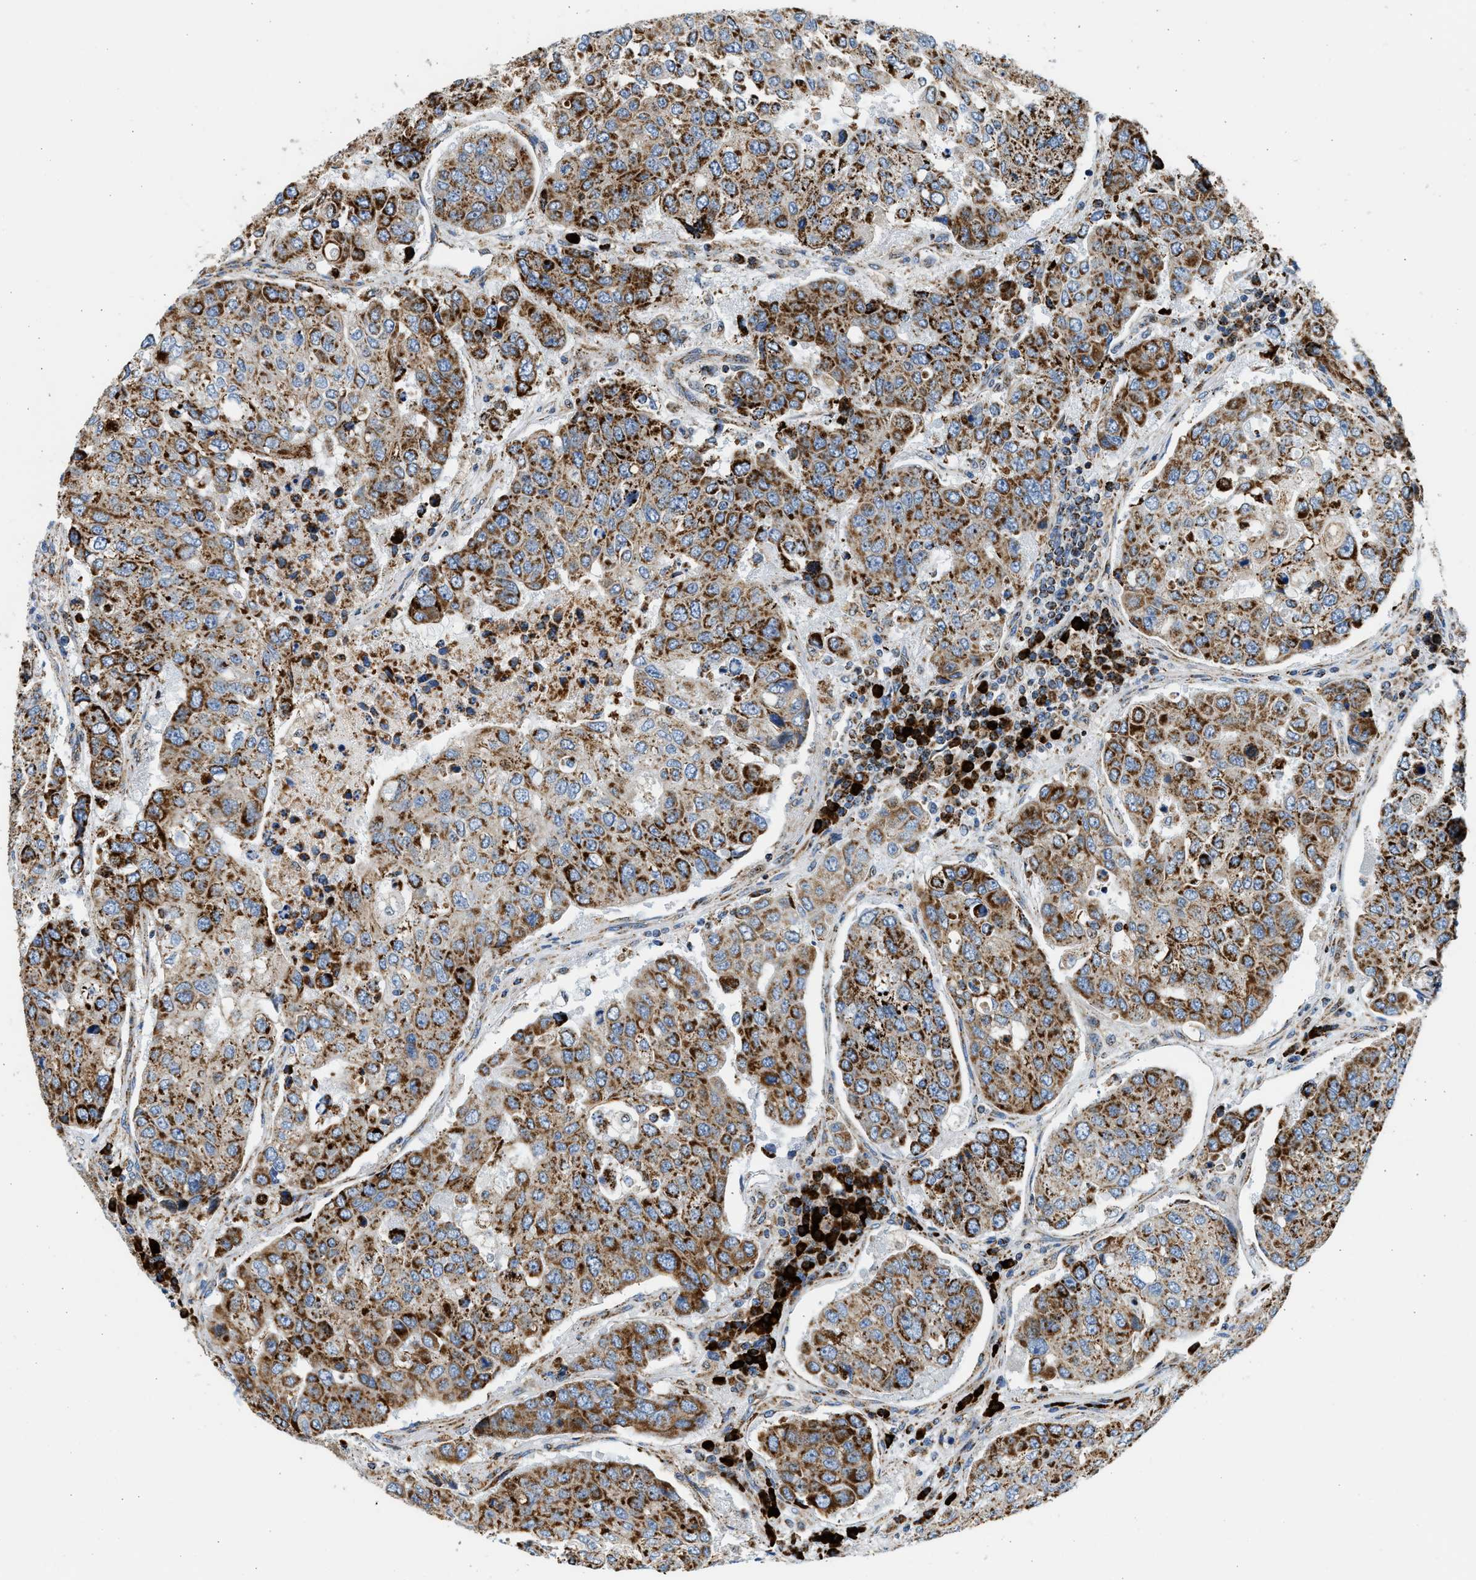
{"staining": {"intensity": "strong", "quantity": ">75%", "location": "cytoplasmic/membranous"}, "tissue": "urothelial cancer", "cell_type": "Tumor cells", "image_type": "cancer", "snomed": [{"axis": "morphology", "description": "Urothelial carcinoma, High grade"}, {"axis": "topography", "description": "Lymph node"}, {"axis": "topography", "description": "Urinary bladder"}], "caption": "There is high levels of strong cytoplasmic/membranous expression in tumor cells of urothelial cancer, as demonstrated by immunohistochemical staining (brown color).", "gene": "KCNMB3", "patient": {"sex": "male", "age": 51}}